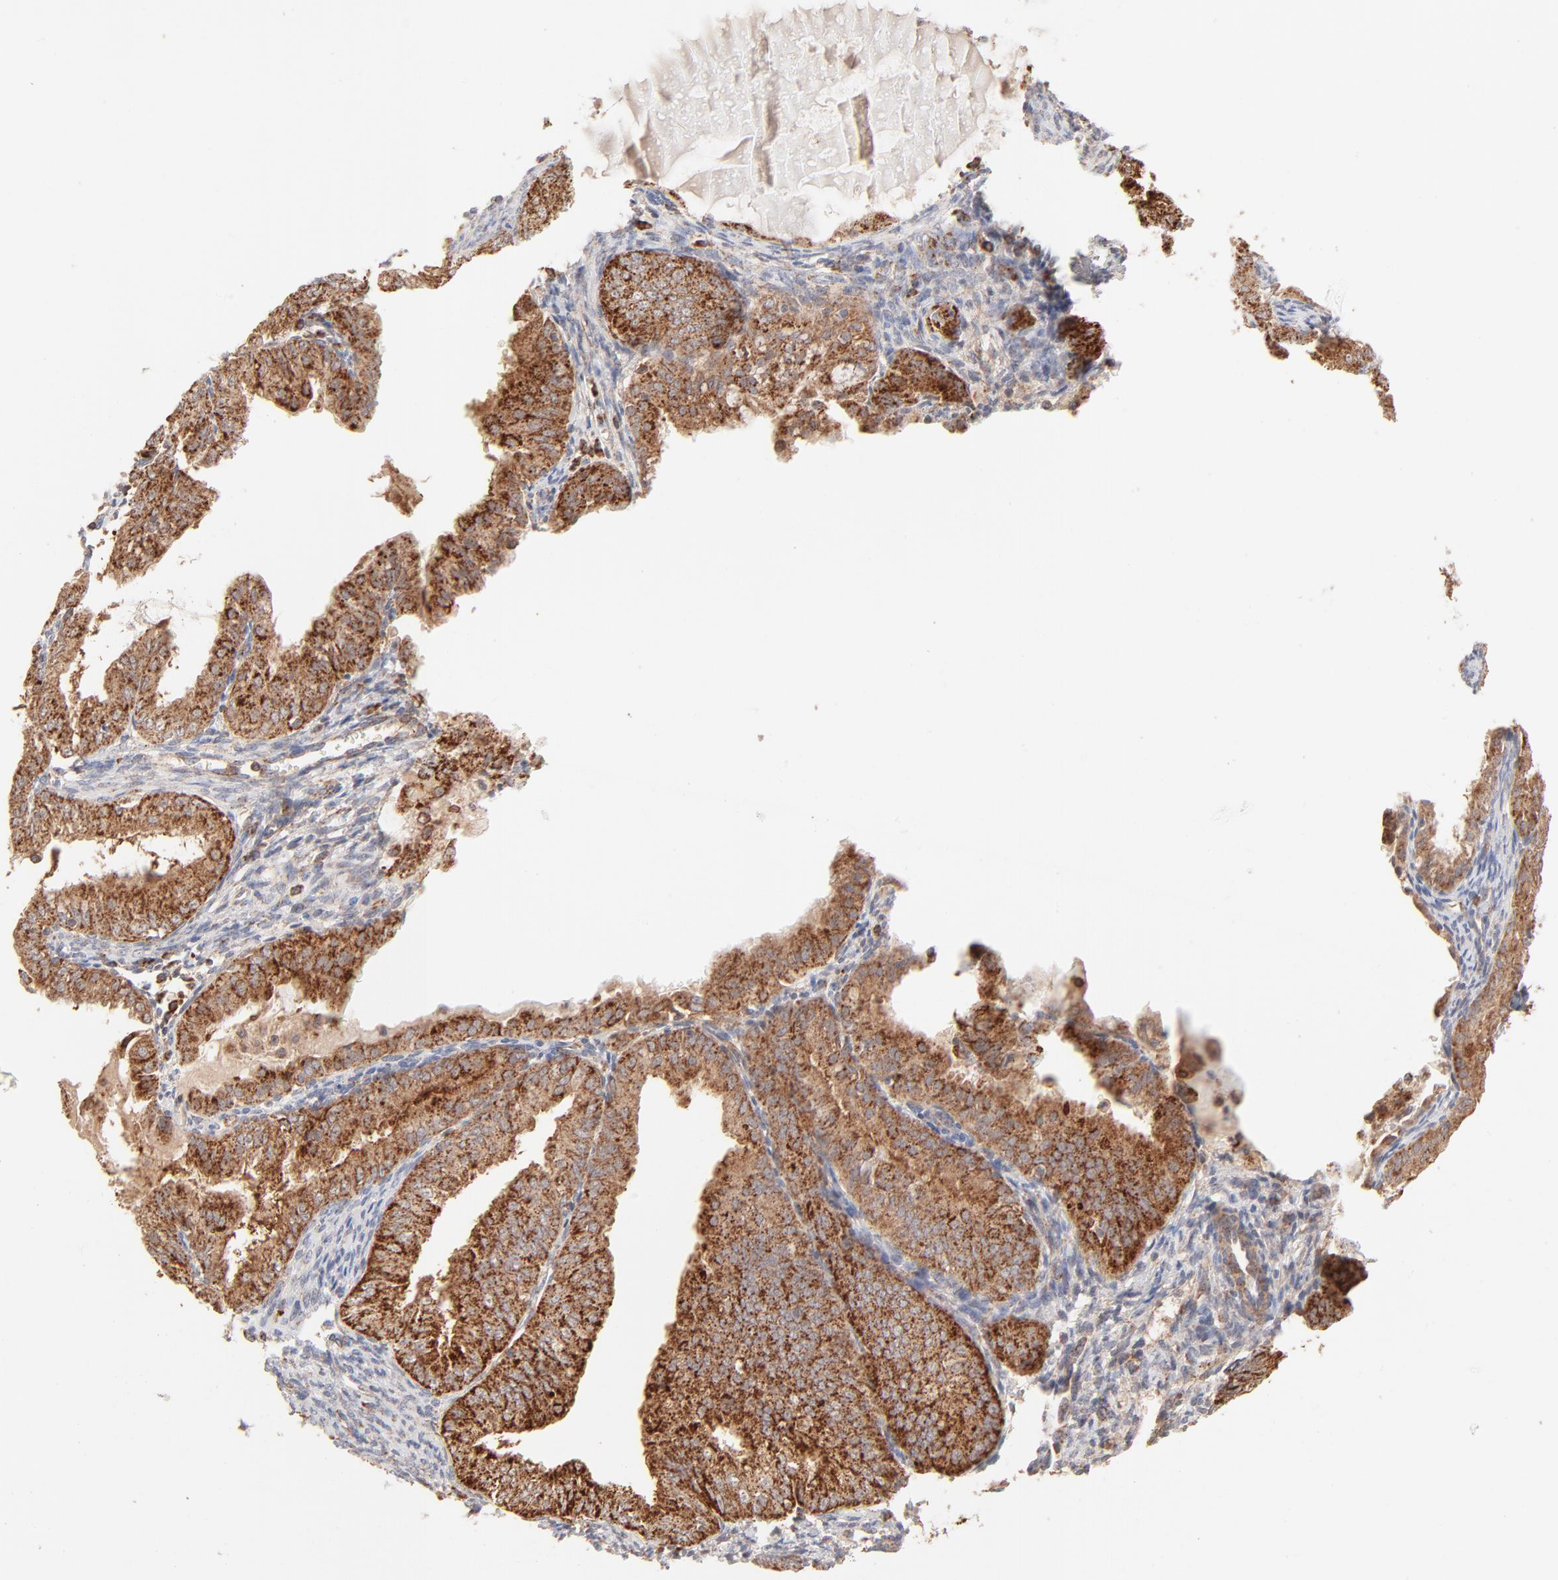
{"staining": {"intensity": "strong", "quantity": ">75%", "location": "cytoplasmic/membranous"}, "tissue": "endometrial cancer", "cell_type": "Tumor cells", "image_type": "cancer", "snomed": [{"axis": "morphology", "description": "Adenocarcinoma, NOS"}, {"axis": "topography", "description": "Endometrium"}], "caption": "Endometrial cancer (adenocarcinoma) tissue exhibits strong cytoplasmic/membranous positivity in about >75% of tumor cells, visualized by immunohistochemistry.", "gene": "CSPG4", "patient": {"sex": "female", "age": 76}}